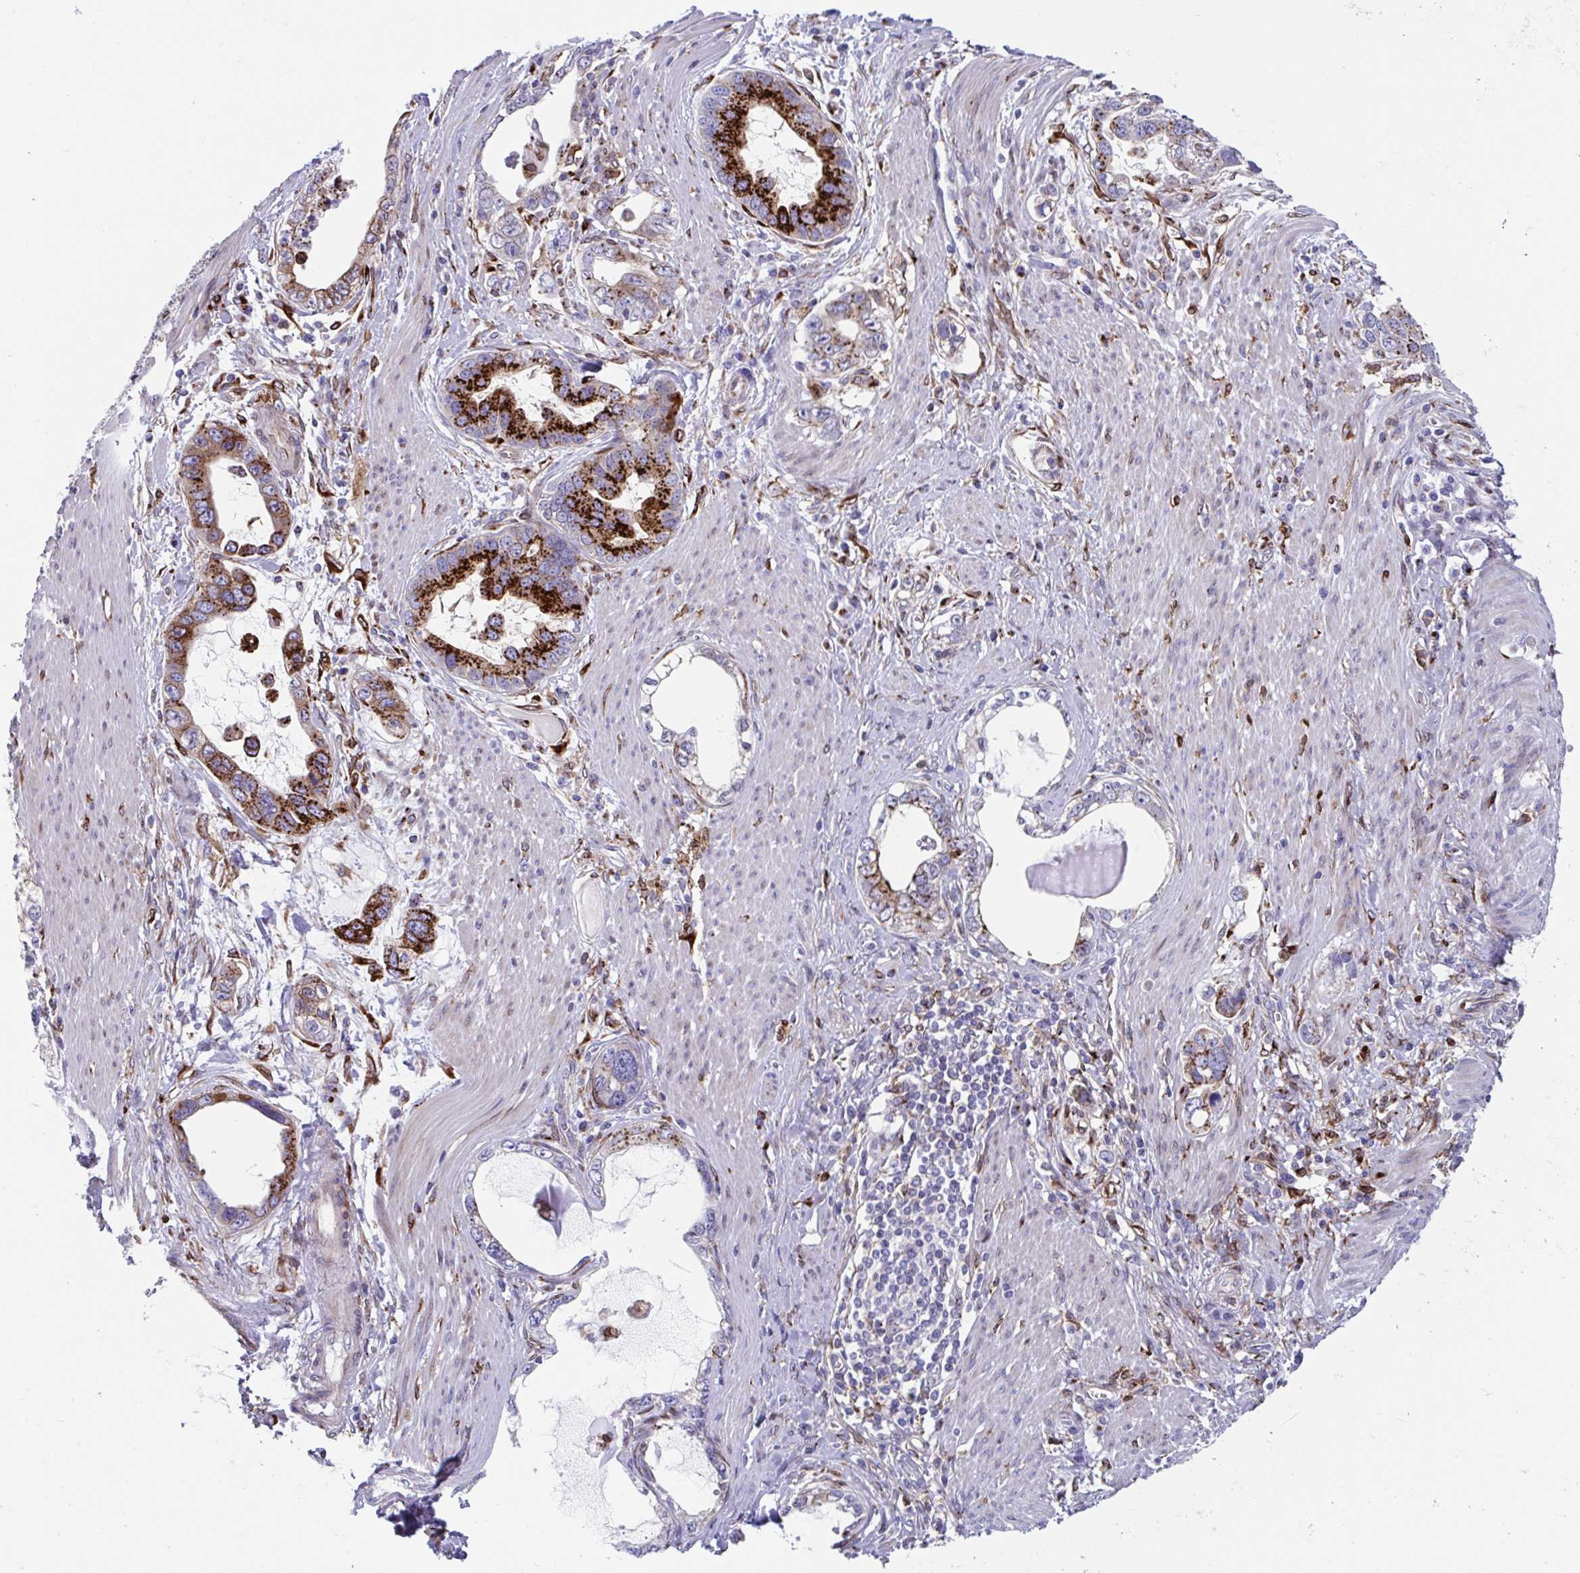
{"staining": {"intensity": "strong", "quantity": "<25%", "location": "cytoplasmic/membranous"}, "tissue": "stomach cancer", "cell_type": "Tumor cells", "image_type": "cancer", "snomed": [{"axis": "morphology", "description": "Adenocarcinoma, NOS"}, {"axis": "topography", "description": "Stomach, lower"}], "caption": "Stomach cancer (adenocarcinoma) stained with immunohistochemistry (IHC) demonstrates strong cytoplasmic/membranous expression in approximately <25% of tumor cells. Nuclei are stained in blue.", "gene": "RFK", "patient": {"sex": "female", "age": 93}}